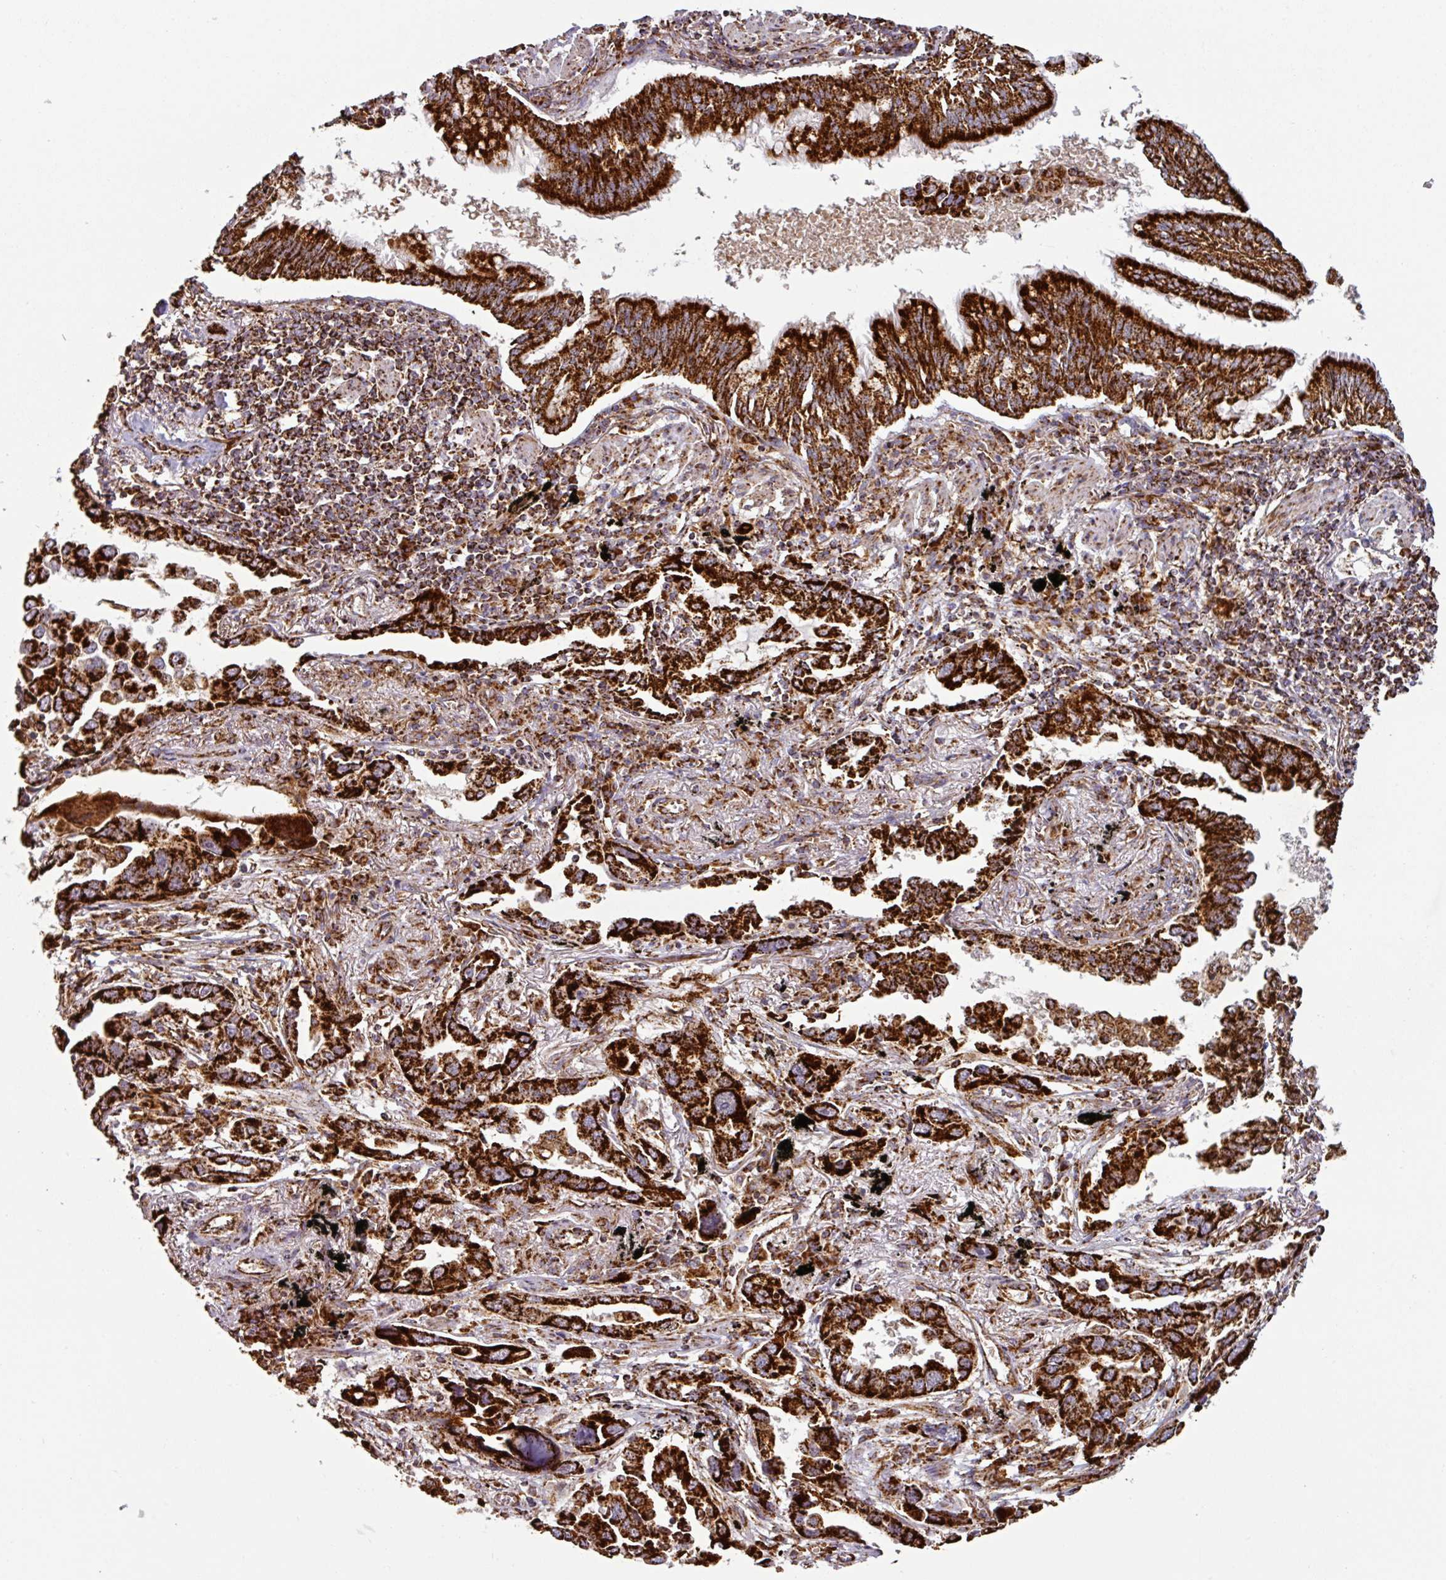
{"staining": {"intensity": "strong", "quantity": ">75%", "location": "cytoplasmic/membranous"}, "tissue": "lung cancer", "cell_type": "Tumor cells", "image_type": "cancer", "snomed": [{"axis": "morphology", "description": "Adenocarcinoma, NOS"}, {"axis": "topography", "description": "Lung"}], "caption": "Immunohistochemistry (IHC) of lung adenocarcinoma displays high levels of strong cytoplasmic/membranous expression in approximately >75% of tumor cells.", "gene": "TRAP1", "patient": {"sex": "male", "age": 67}}